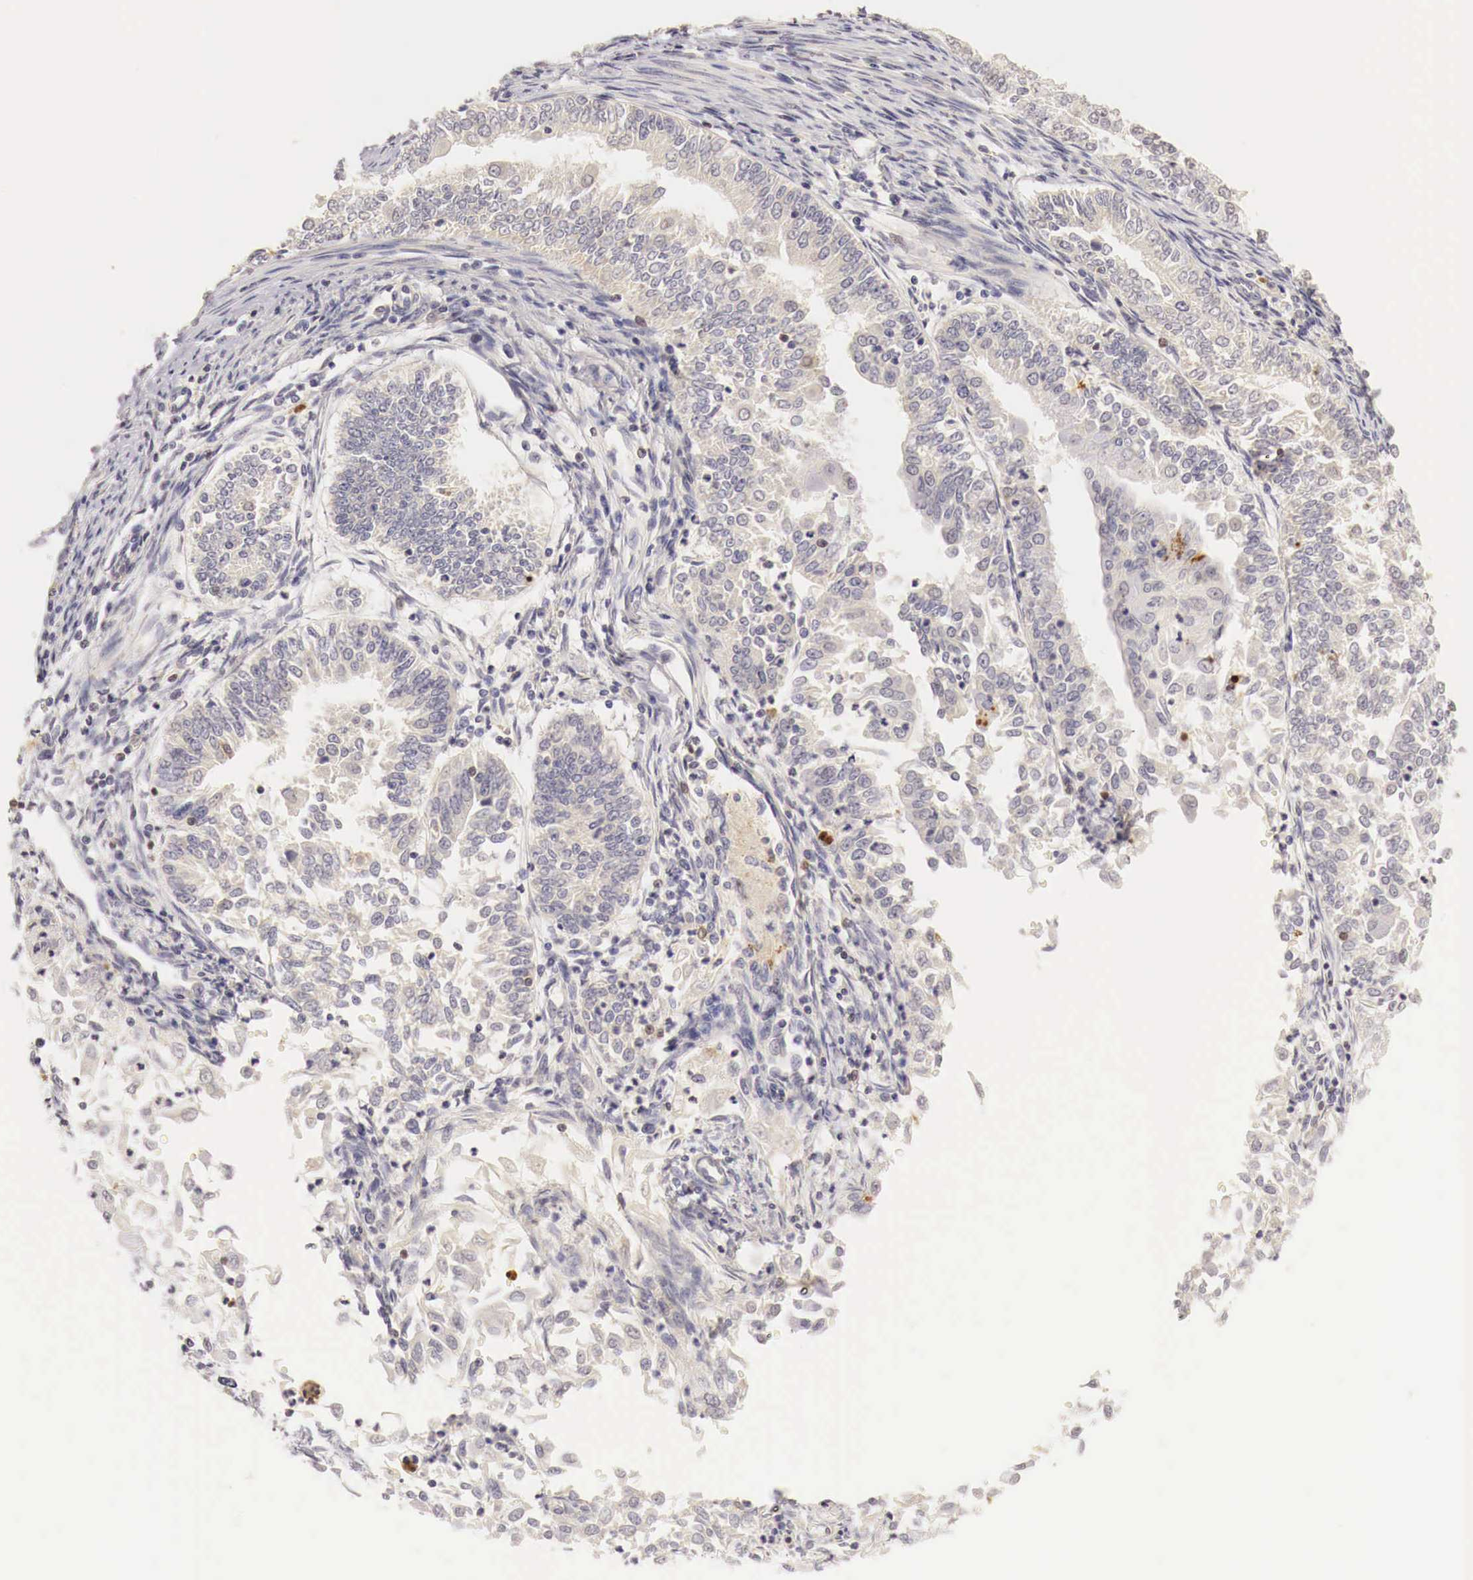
{"staining": {"intensity": "negative", "quantity": "none", "location": "none"}, "tissue": "endometrial cancer", "cell_type": "Tumor cells", "image_type": "cancer", "snomed": [{"axis": "morphology", "description": "Adenocarcinoma, NOS"}, {"axis": "topography", "description": "Endometrium"}], "caption": "DAB immunohistochemical staining of endometrial adenocarcinoma reveals no significant positivity in tumor cells.", "gene": "CASP3", "patient": {"sex": "female", "age": 75}}